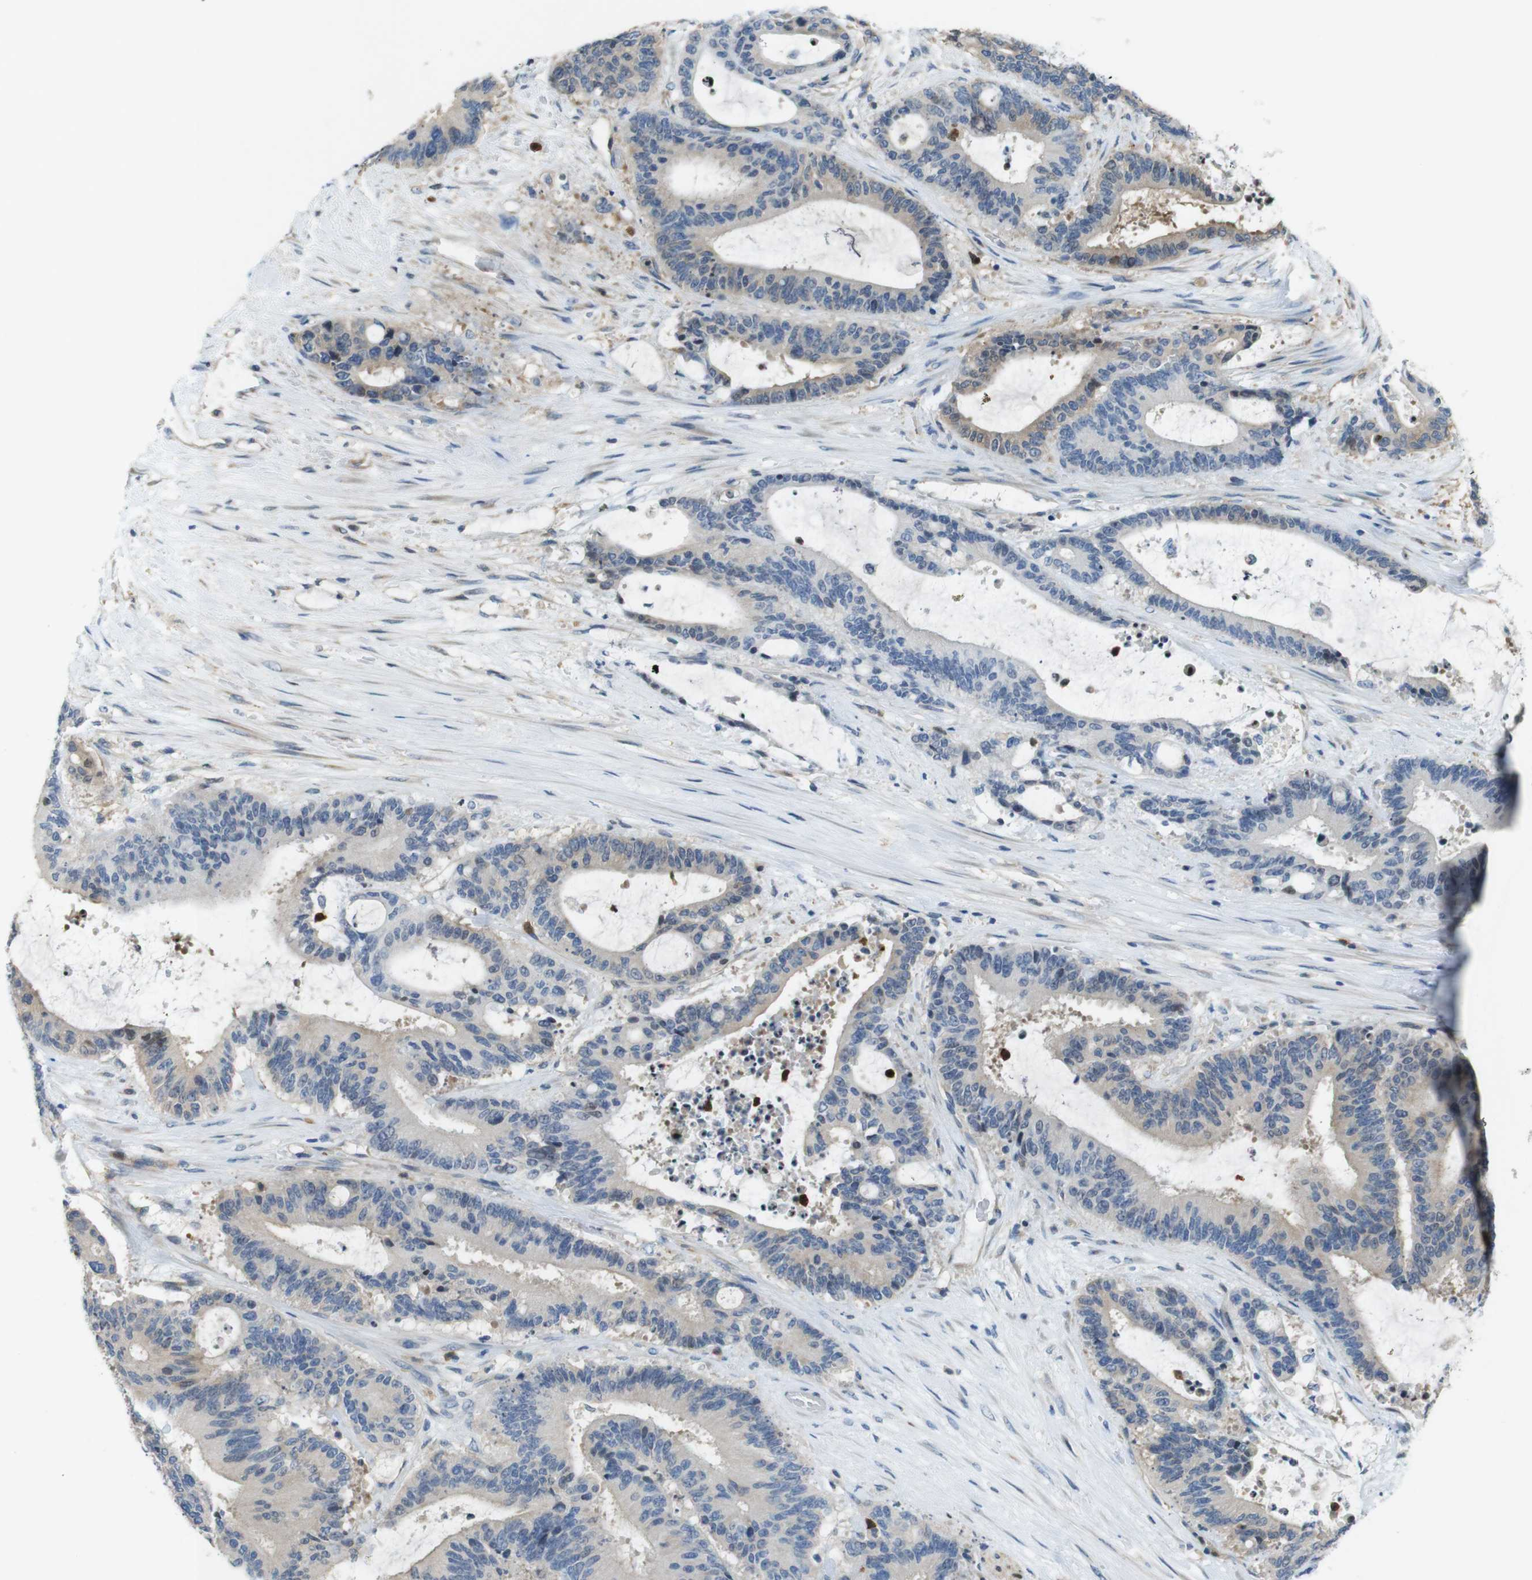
{"staining": {"intensity": "weak", "quantity": "<25%", "location": "cytoplasmic/membranous"}, "tissue": "liver cancer", "cell_type": "Tumor cells", "image_type": "cancer", "snomed": [{"axis": "morphology", "description": "Normal tissue, NOS"}, {"axis": "morphology", "description": "Cholangiocarcinoma"}, {"axis": "topography", "description": "Liver"}, {"axis": "topography", "description": "Peripheral nerve tissue"}], "caption": "DAB immunohistochemical staining of human liver cancer (cholangiocarcinoma) displays no significant staining in tumor cells. The staining was performed using DAB to visualize the protein expression in brown, while the nuclei were stained in blue with hematoxylin (Magnification: 20x).", "gene": "PCDH10", "patient": {"sex": "female", "age": 73}}